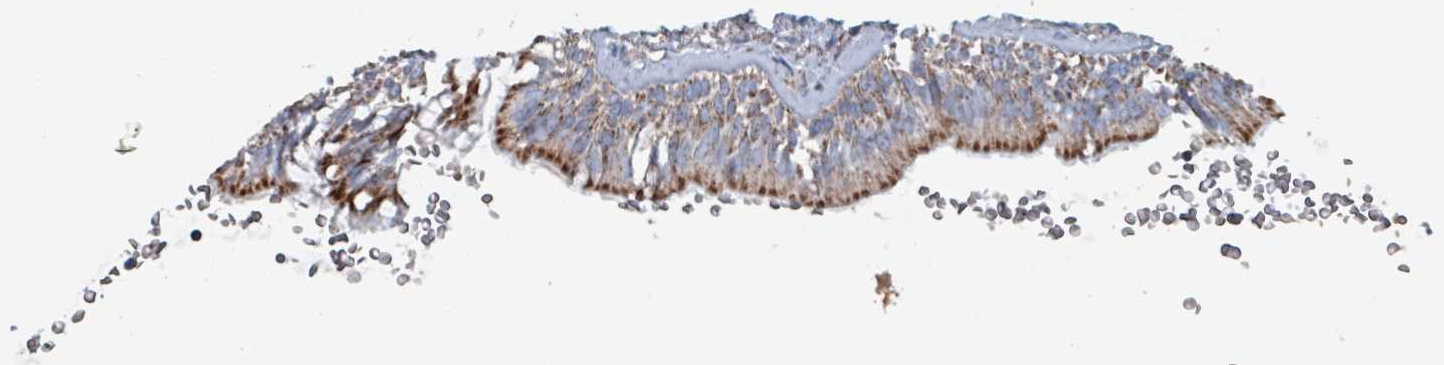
{"staining": {"intensity": "moderate", "quantity": ">75%", "location": "cytoplasmic/membranous"}, "tissue": "bronchus", "cell_type": "Respiratory epithelial cells", "image_type": "normal", "snomed": [{"axis": "morphology", "description": "Normal tissue, NOS"}, {"axis": "topography", "description": "Lymph node"}, {"axis": "topography", "description": "Cartilage tissue"}, {"axis": "topography", "description": "Bronchus"}], "caption": "Protein staining of unremarkable bronchus shows moderate cytoplasmic/membranous positivity in about >75% of respiratory epithelial cells.", "gene": "ABHD18", "patient": {"sex": "female", "age": 70}}